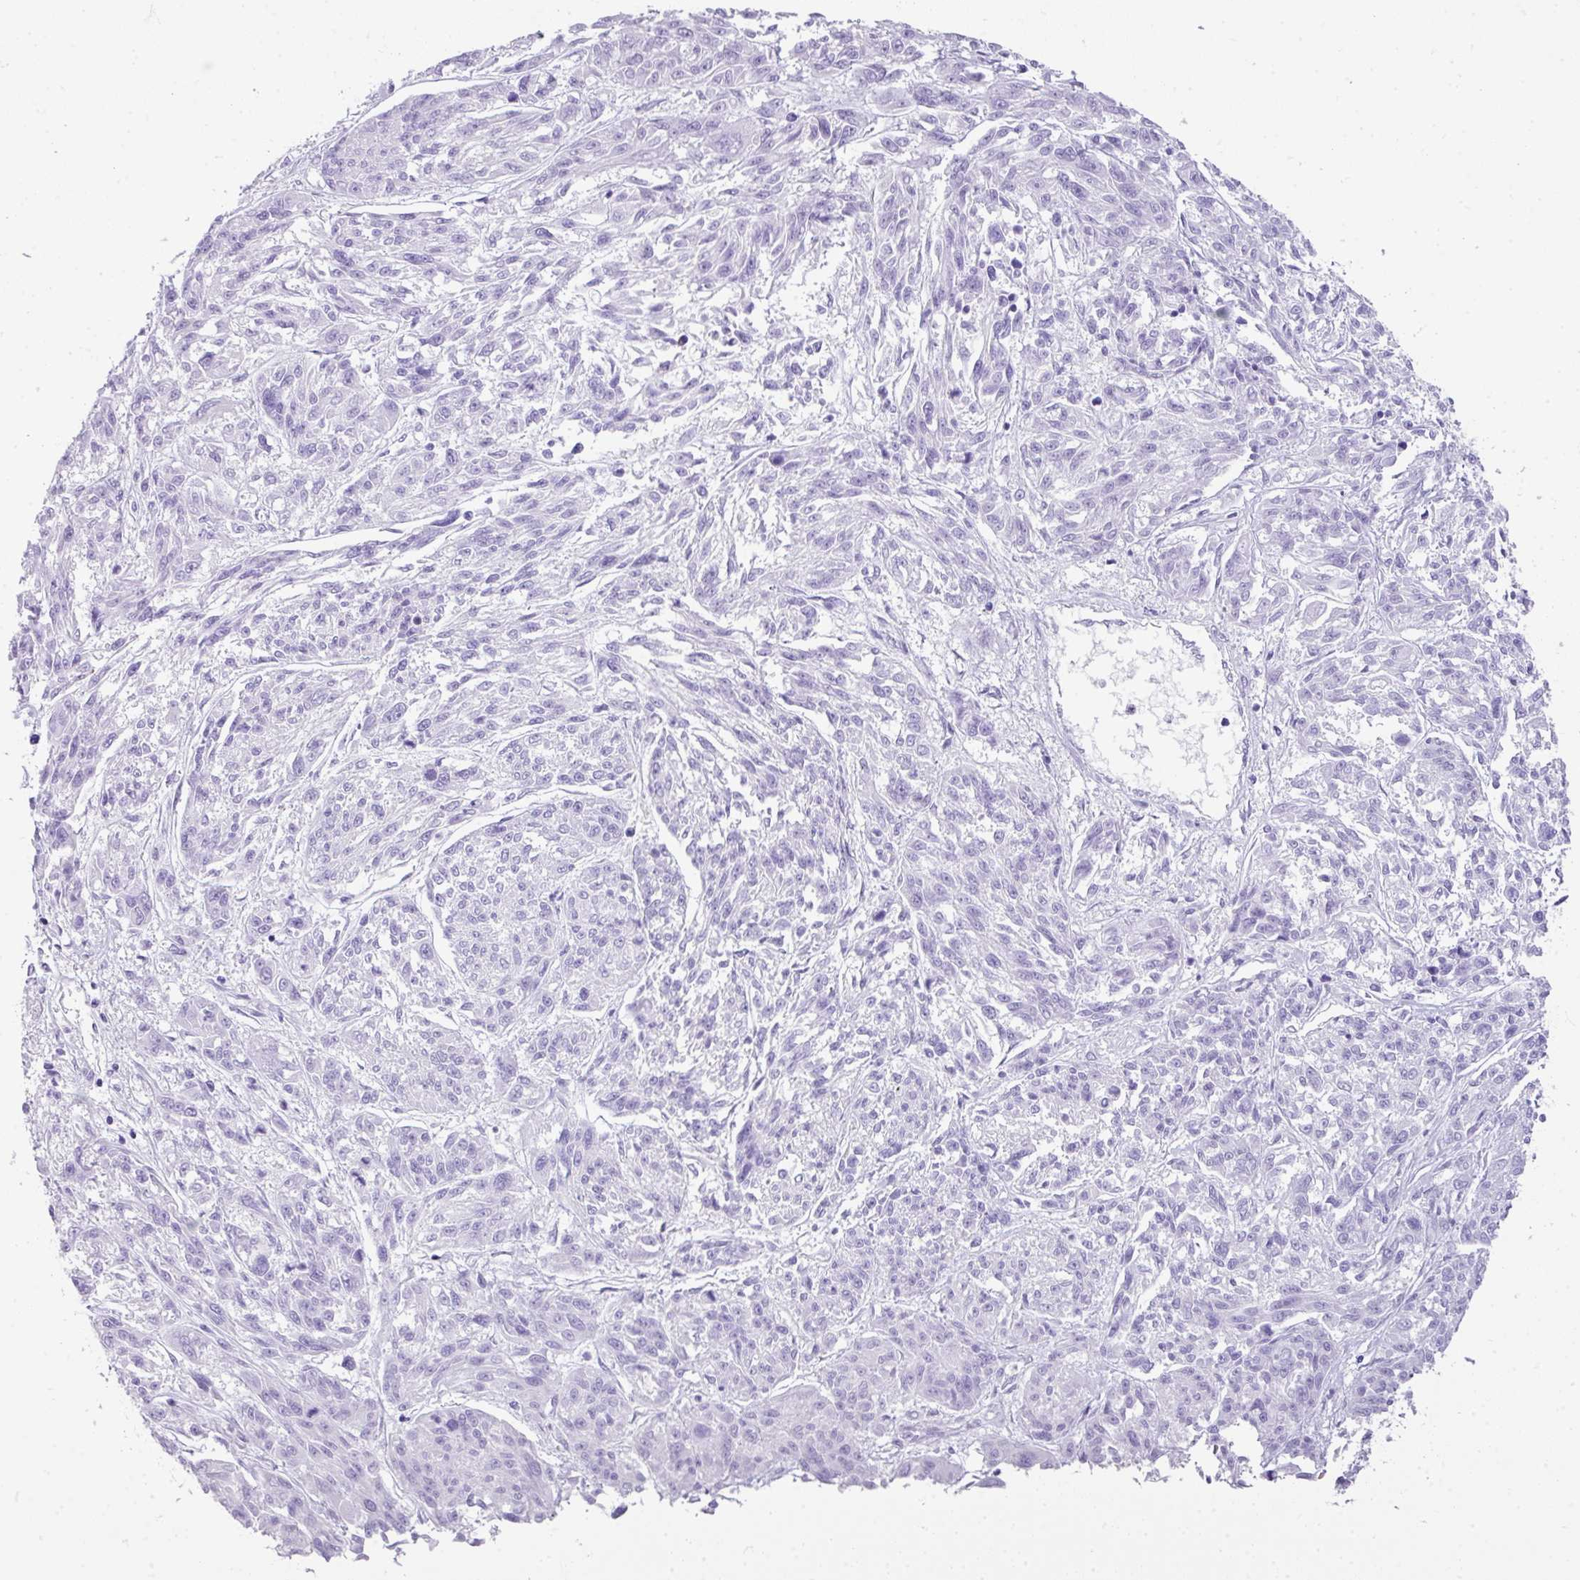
{"staining": {"intensity": "negative", "quantity": "none", "location": "none"}, "tissue": "melanoma", "cell_type": "Tumor cells", "image_type": "cancer", "snomed": [{"axis": "morphology", "description": "Malignant melanoma, NOS"}, {"axis": "topography", "description": "Skin"}], "caption": "Tumor cells show no significant positivity in malignant melanoma. The staining was performed using DAB (3,3'-diaminobenzidine) to visualize the protein expression in brown, while the nuclei were stained in blue with hematoxylin (Magnification: 20x).", "gene": "TNP1", "patient": {"sex": "male", "age": 53}}